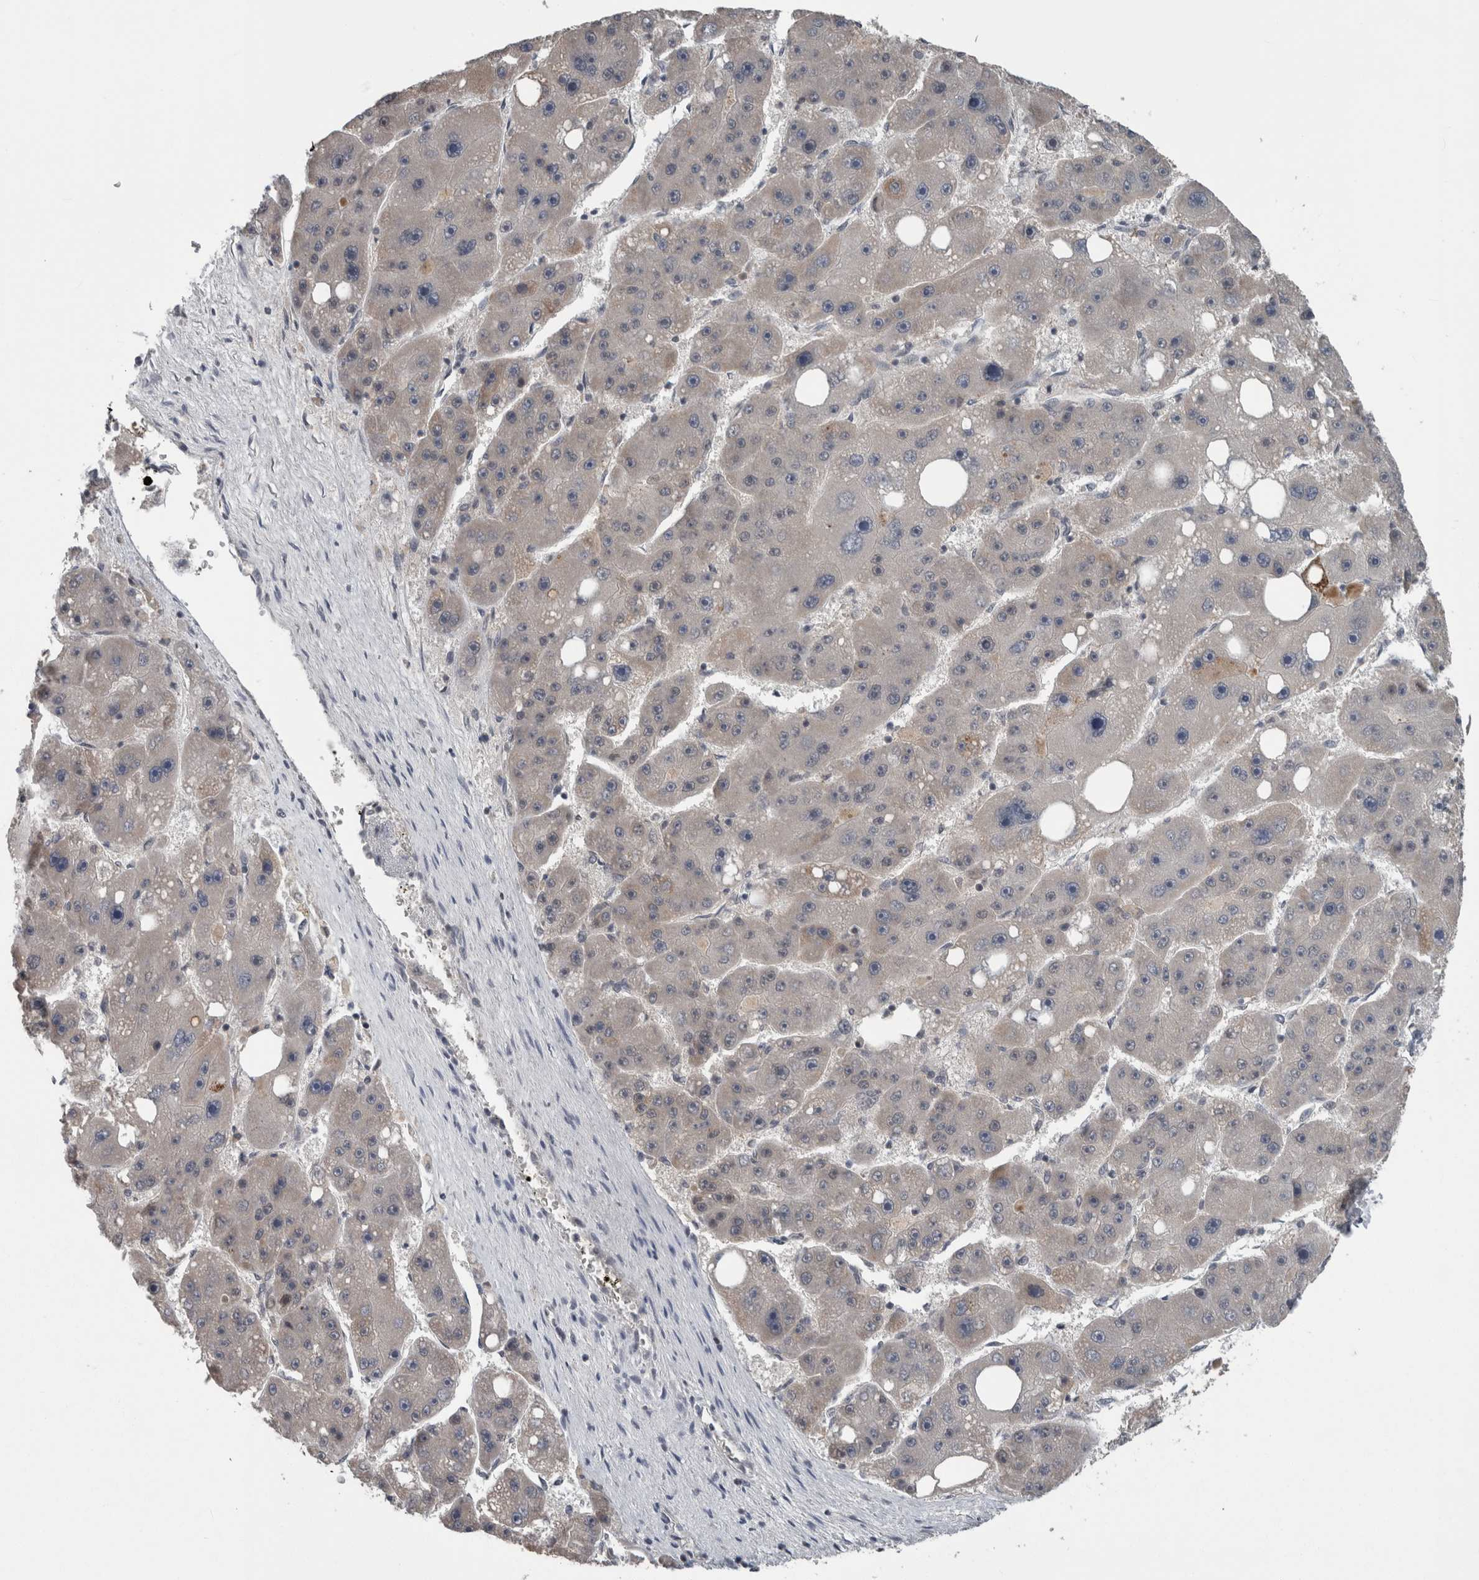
{"staining": {"intensity": "negative", "quantity": "none", "location": "none"}, "tissue": "liver cancer", "cell_type": "Tumor cells", "image_type": "cancer", "snomed": [{"axis": "morphology", "description": "Carcinoma, Hepatocellular, NOS"}, {"axis": "topography", "description": "Liver"}], "caption": "IHC photomicrograph of liver cancer stained for a protein (brown), which shows no expression in tumor cells.", "gene": "ENY2", "patient": {"sex": "female", "age": 61}}